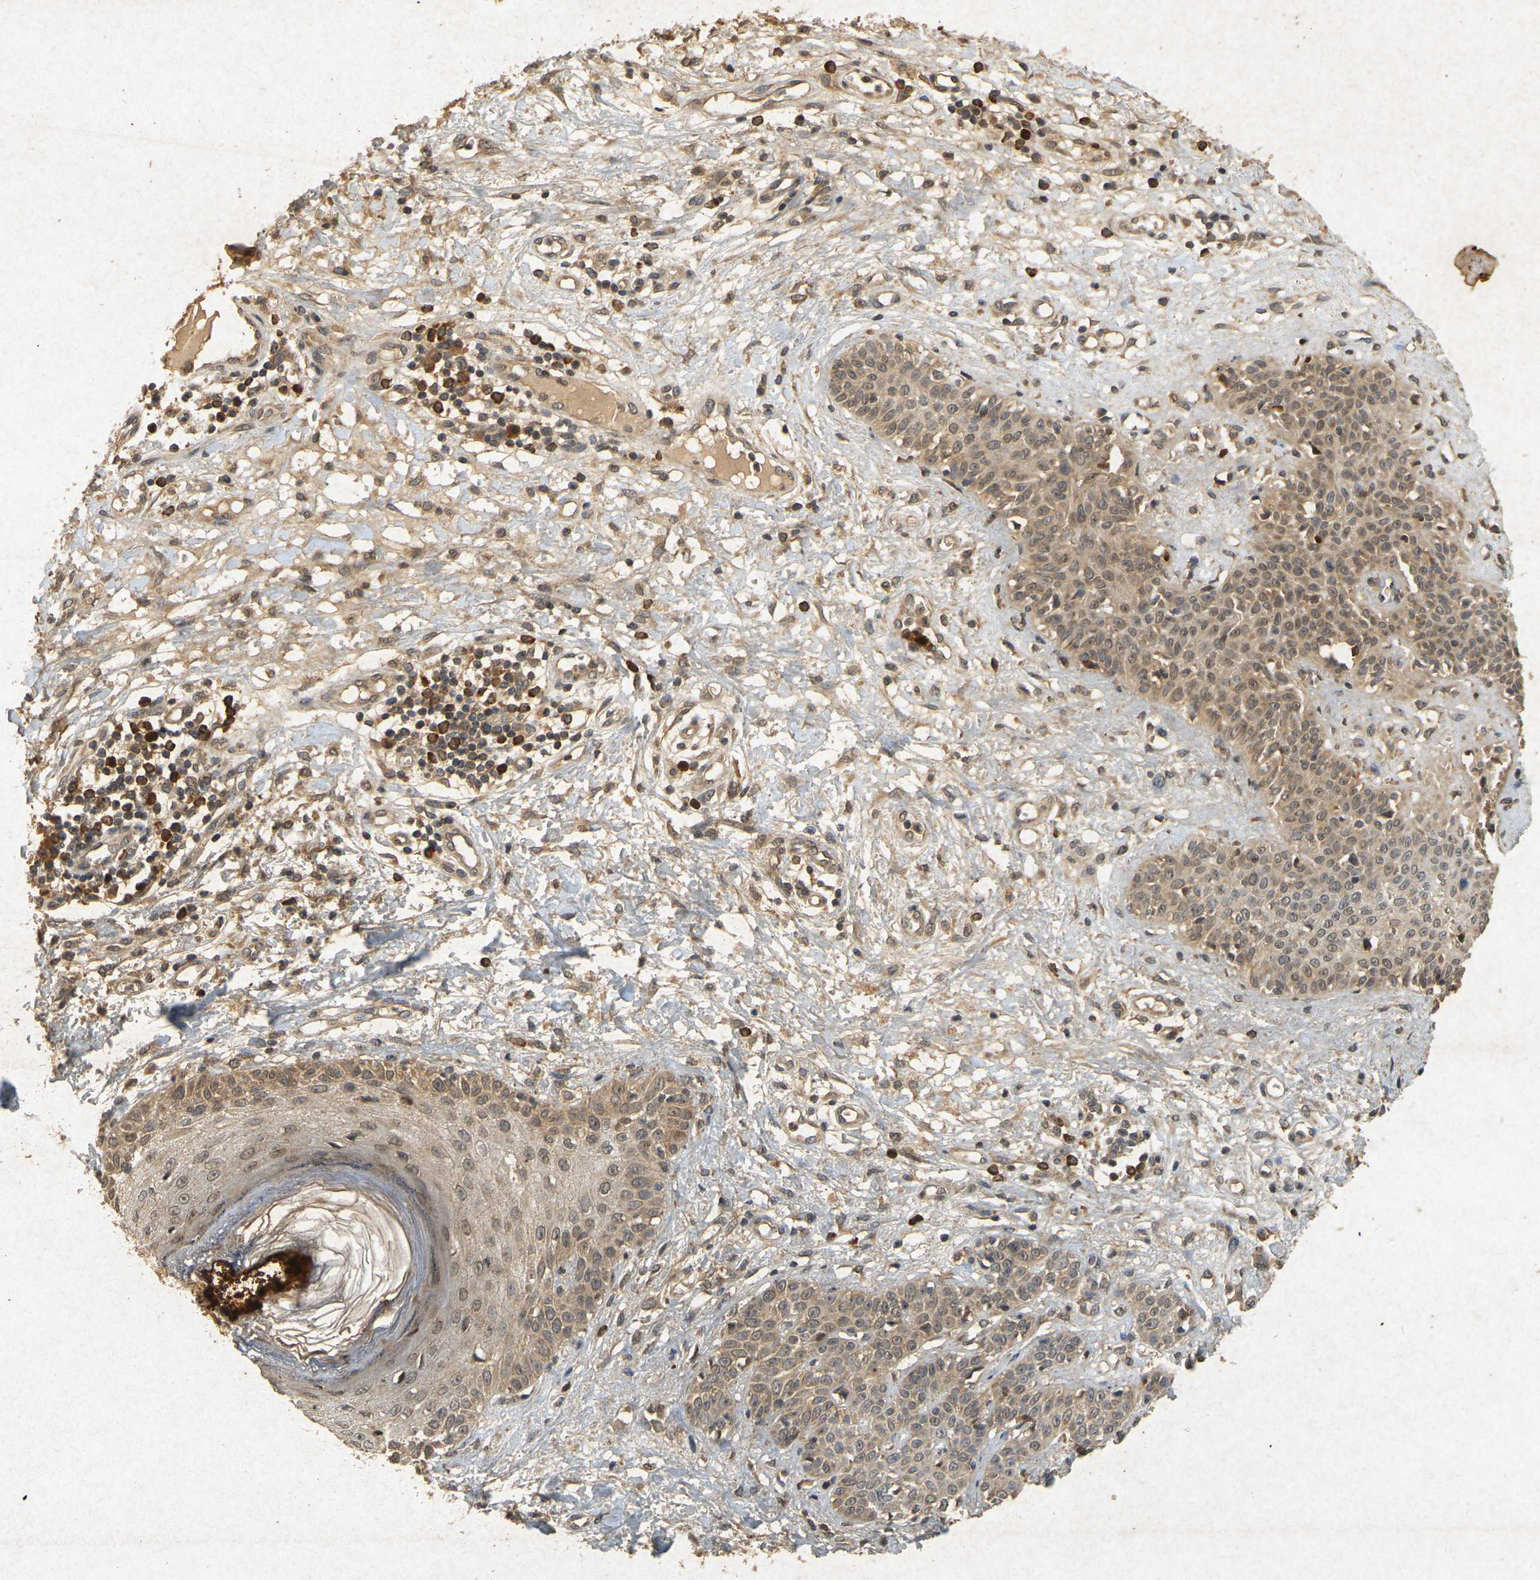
{"staining": {"intensity": "moderate", "quantity": ">75%", "location": "cytoplasmic/membranous"}, "tissue": "skin cancer", "cell_type": "Tumor cells", "image_type": "cancer", "snomed": [{"axis": "morphology", "description": "Squamous cell carcinoma, NOS"}, {"axis": "topography", "description": "Skin"}], "caption": "IHC (DAB (3,3'-diaminobenzidine)) staining of skin cancer reveals moderate cytoplasmic/membranous protein staining in about >75% of tumor cells. (brown staining indicates protein expression, while blue staining denotes nuclei).", "gene": "ERN1", "patient": {"sex": "female", "age": 78}}